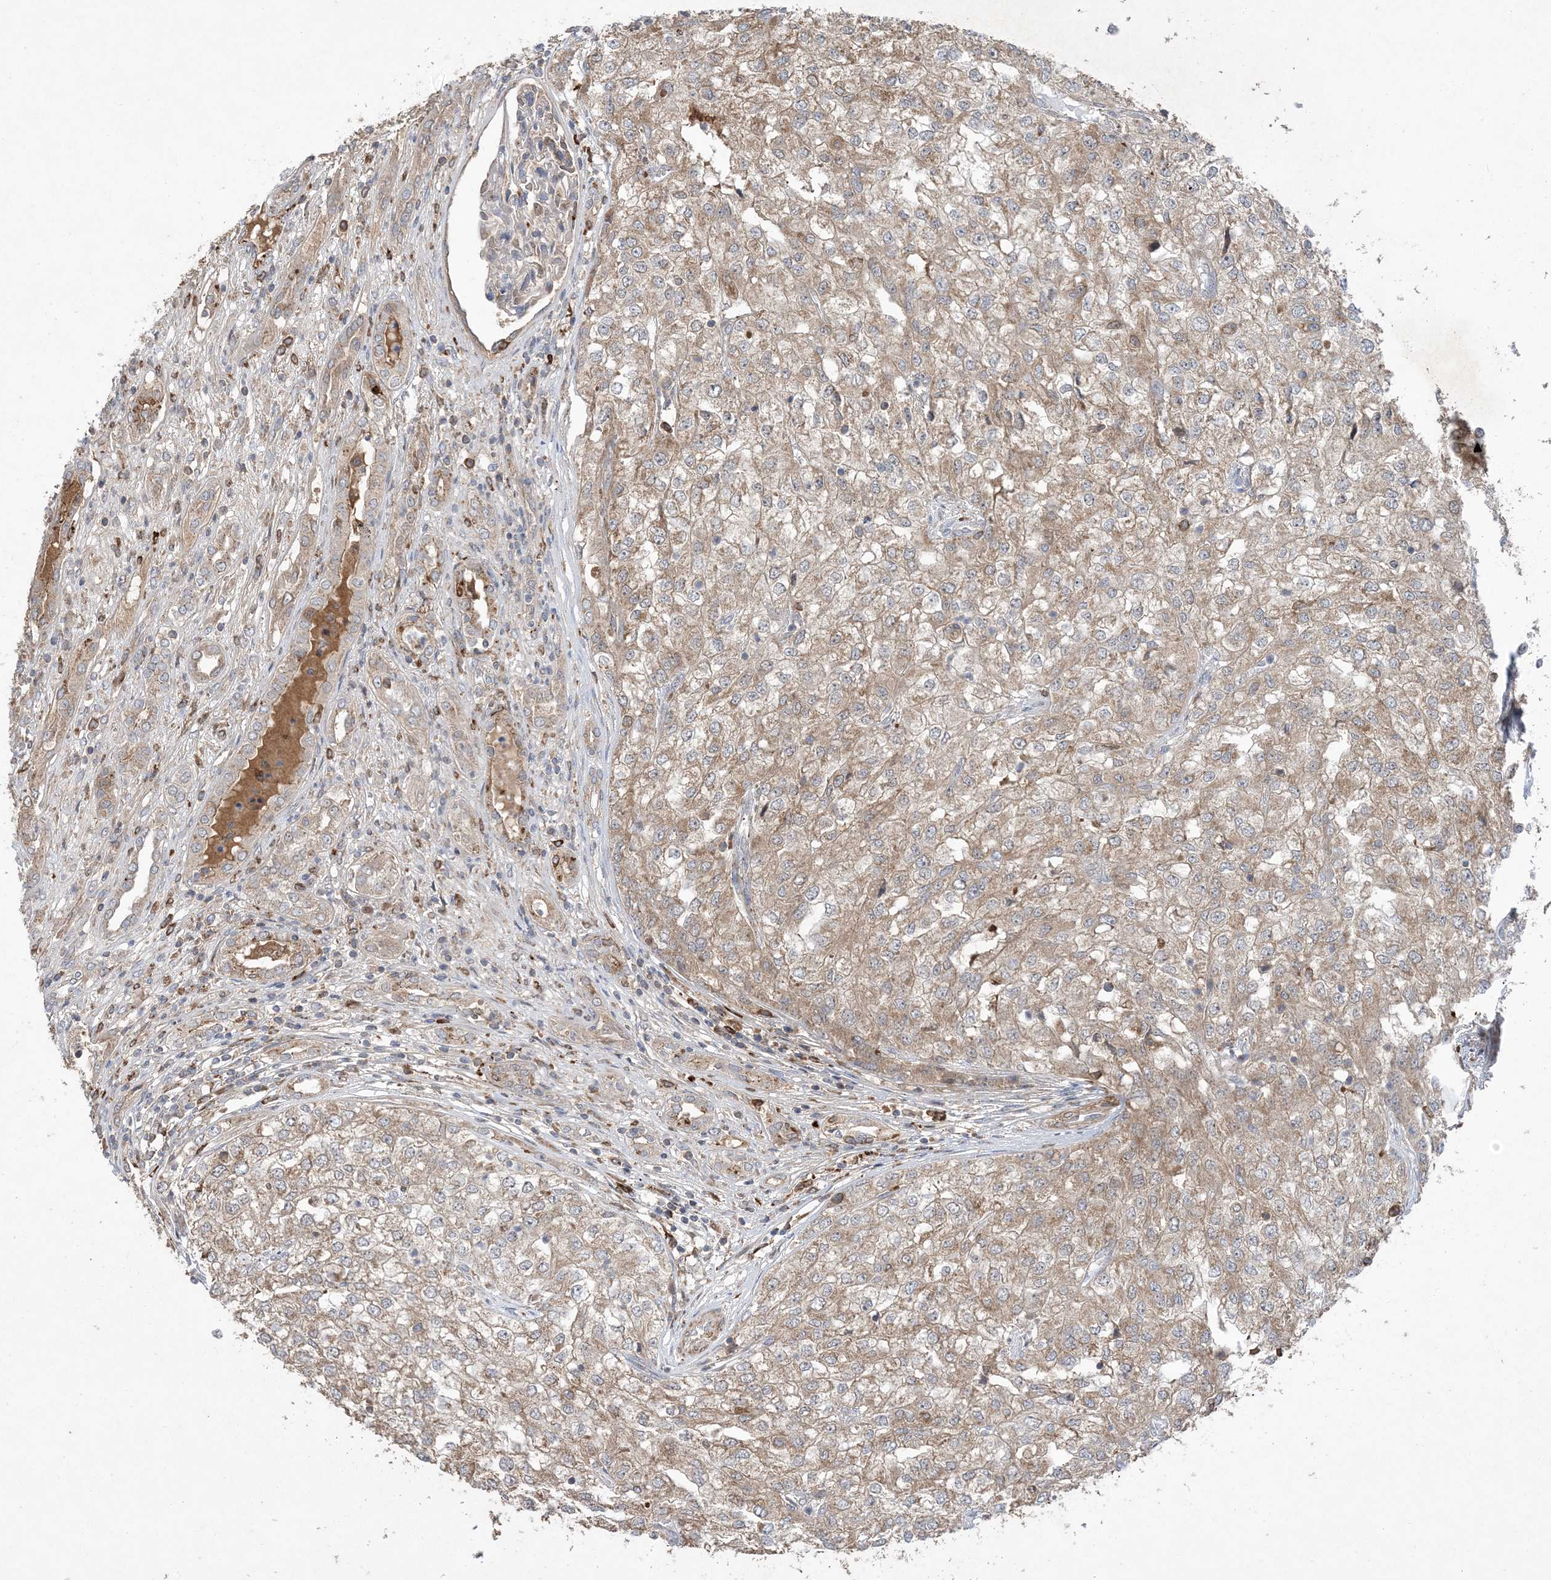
{"staining": {"intensity": "weak", "quantity": ">75%", "location": "cytoplasmic/membranous"}, "tissue": "renal cancer", "cell_type": "Tumor cells", "image_type": "cancer", "snomed": [{"axis": "morphology", "description": "Adenocarcinoma, NOS"}, {"axis": "topography", "description": "Kidney"}], "caption": "An immunohistochemistry micrograph of neoplastic tissue is shown. Protein staining in brown labels weak cytoplasmic/membranous positivity in renal cancer within tumor cells.", "gene": "MASP2", "patient": {"sex": "female", "age": 54}}